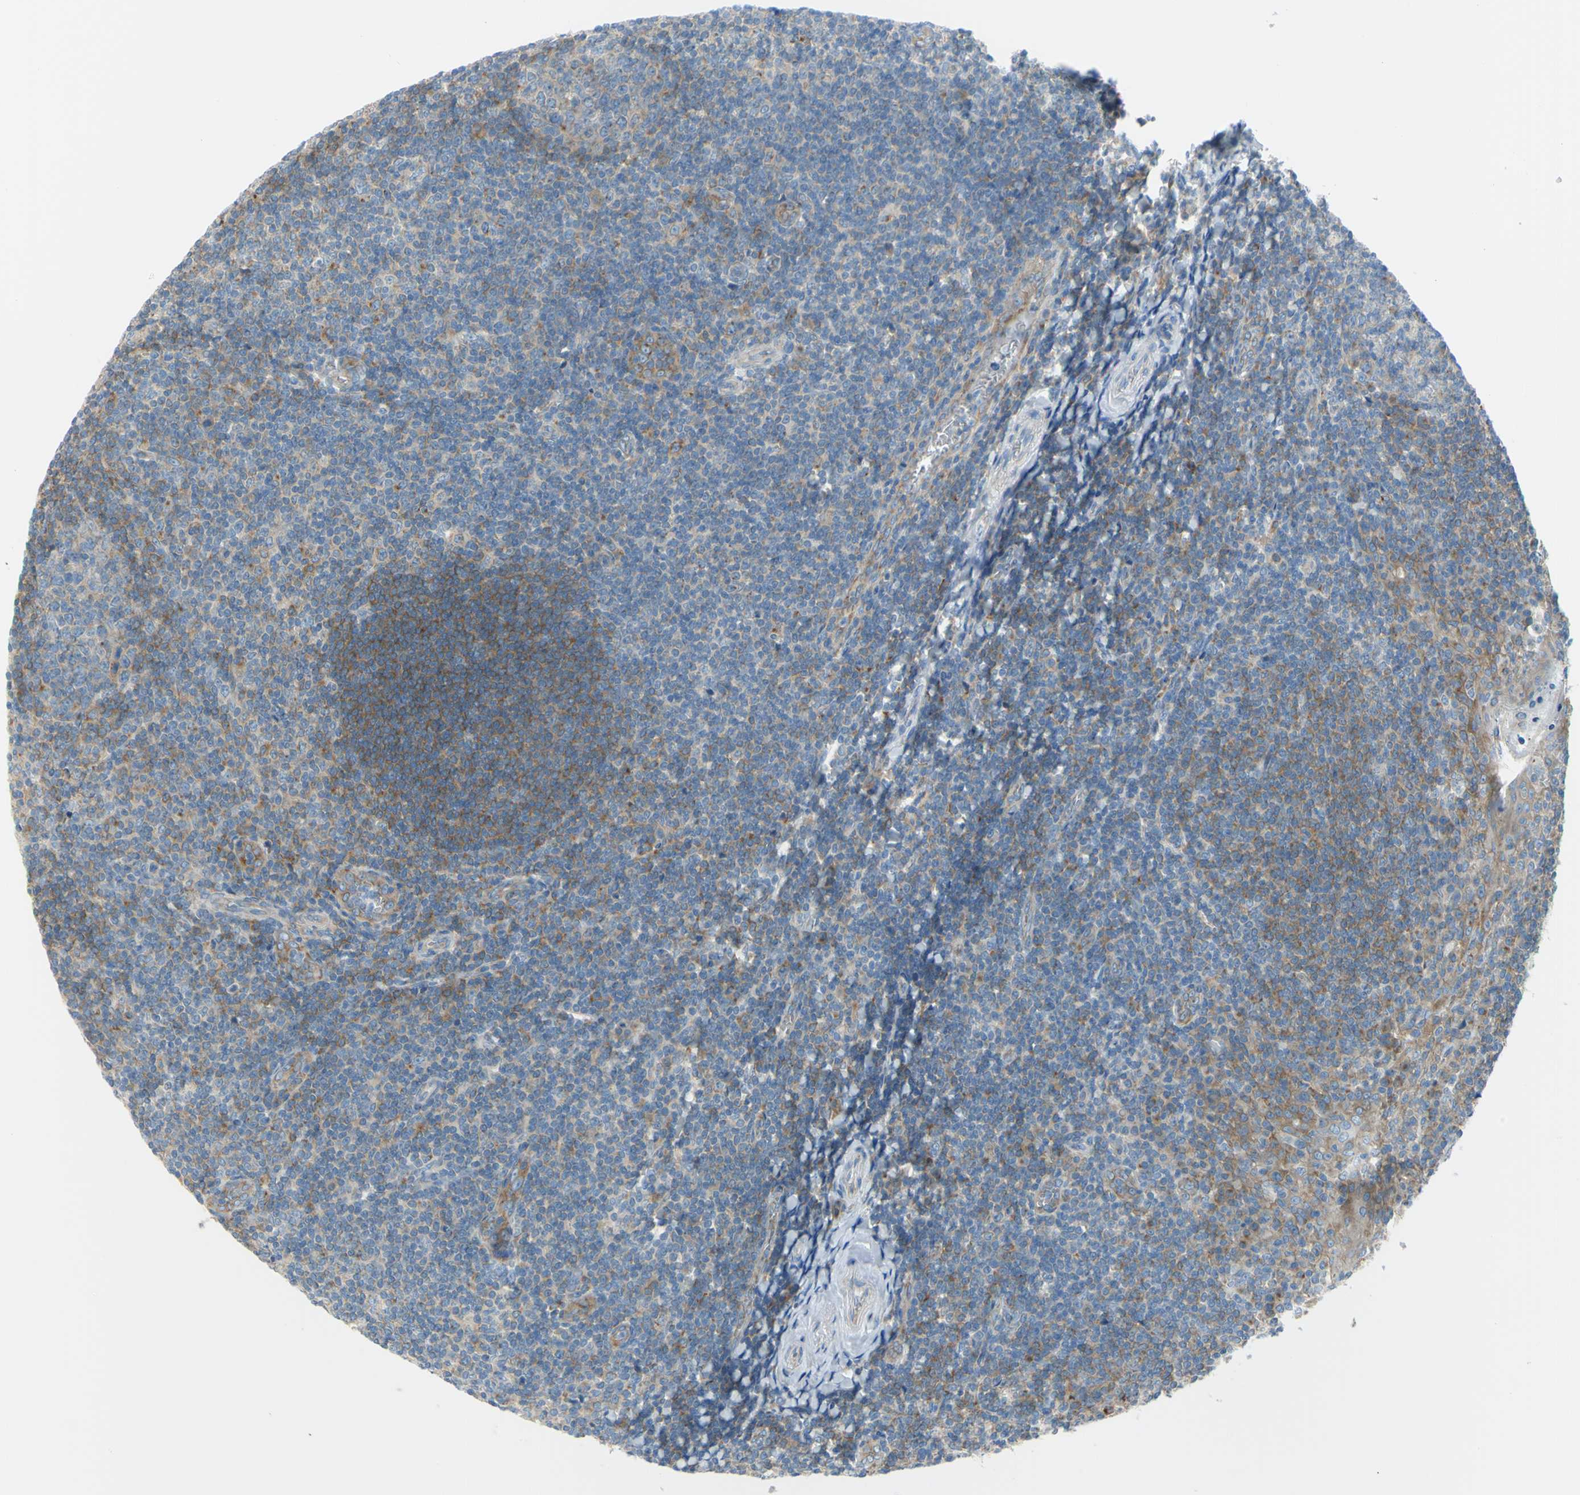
{"staining": {"intensity": "weak", "quantity": "<25%", "location": "cytoplasmic/membranous"}, "tissue": "tonsil", "cell_type": "Germinal center cells", "image_type": "normal", "snomed": [{"axis": "morphology", "description": "Normal tissue, NOS"}, {"axis": "topography", "description": "Tonsil"}], "caption": "DAB (3,3'-diaminobenzidine) immunohistochemical staining of unremarkable human tonsil exhibits no significant positivity in germinal center cells.", "gene": "FRMD4B", "patient": {"sex": "male", "age": 31}}